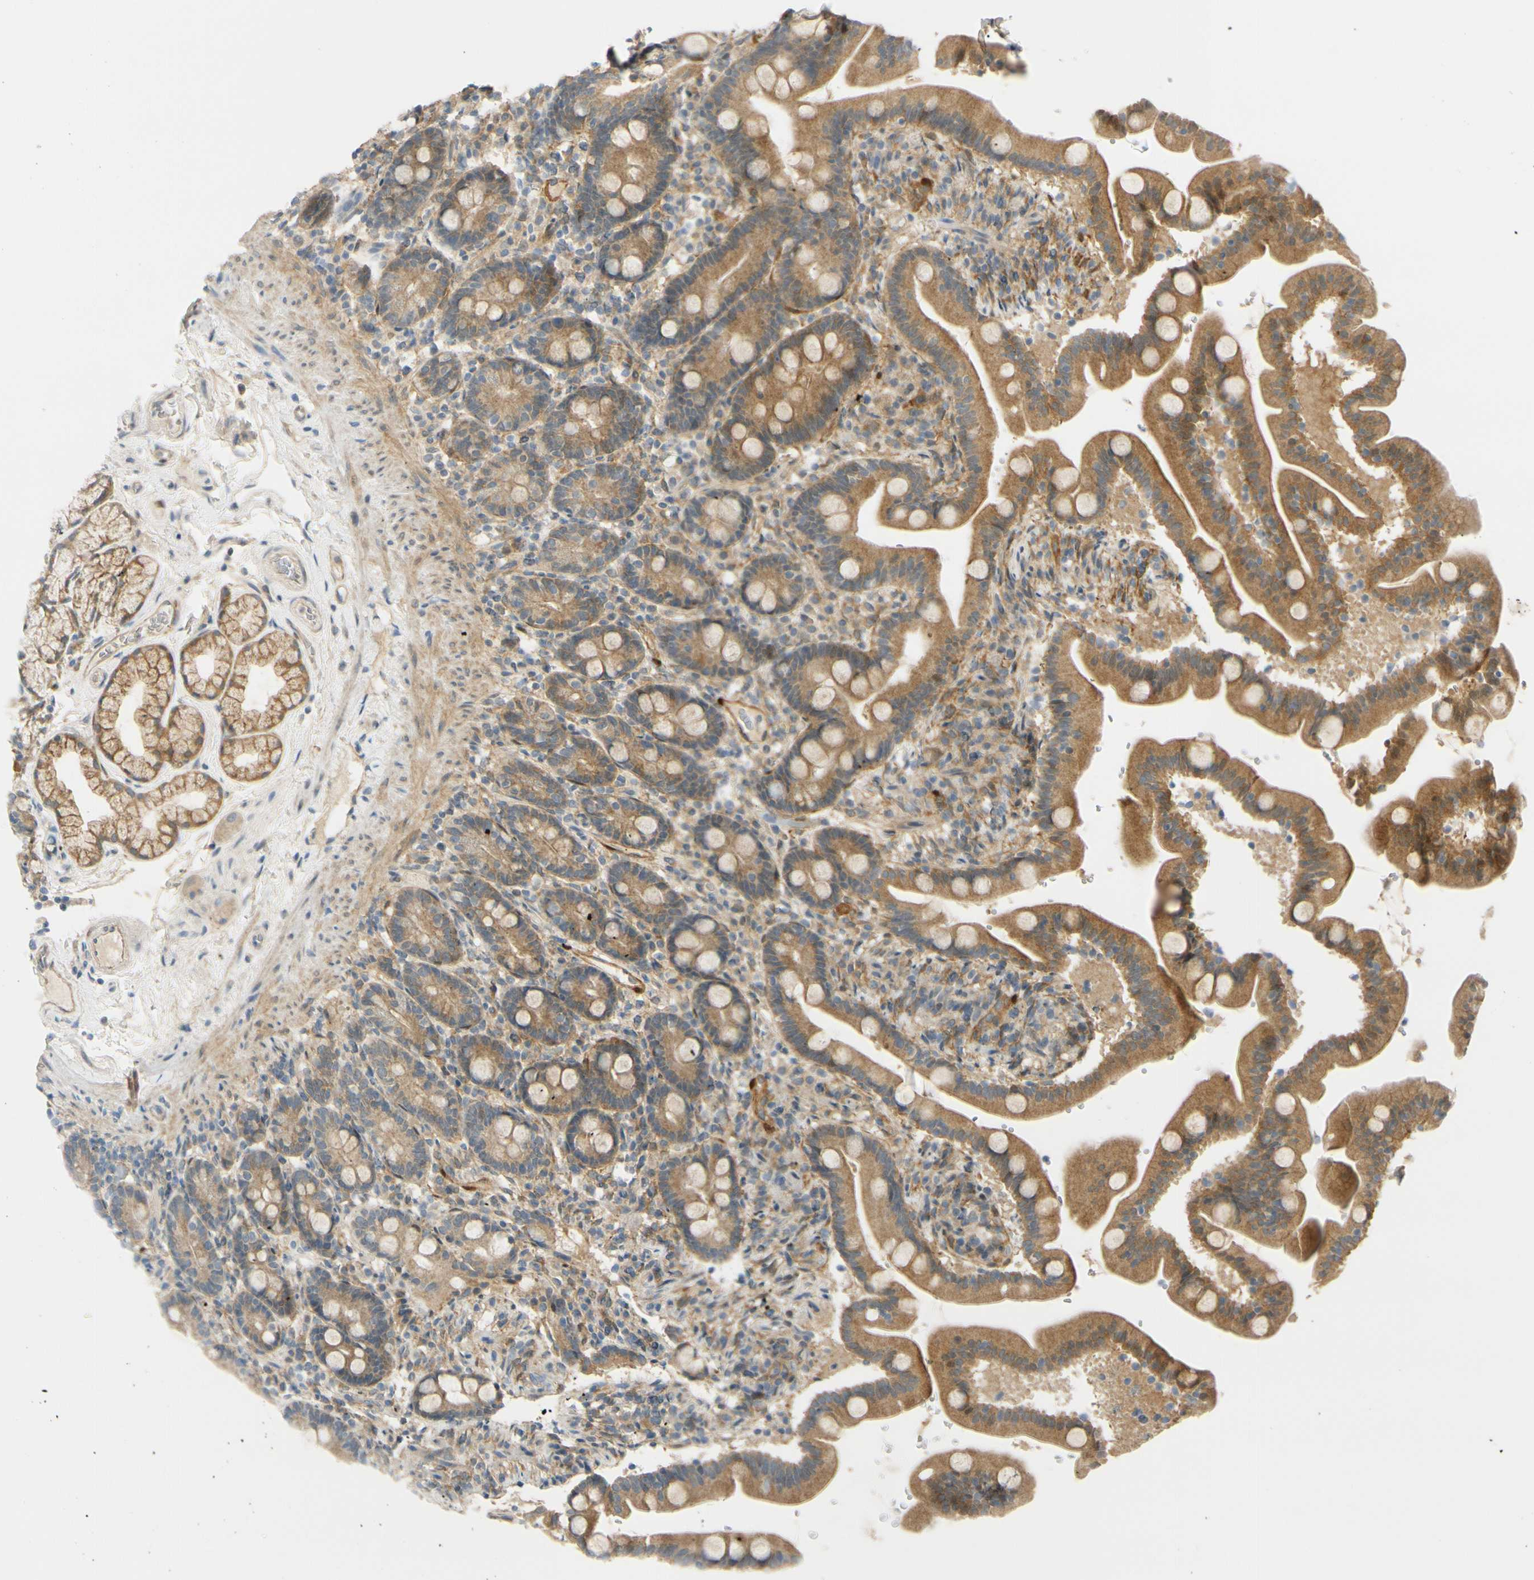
{"staining": {"intensity": "moderate", "quantity": ">75%", "location": "cytoplasmic/membranous"}, "tissue": "duodenum", "cell_type": "Glandular cells", "image_type": "normal", "snomed": [{"axis": "morphology", "description": "Normal tissue, NOS"}, {"axis": "topography", "description": "Duodenum"}], "caption": "DAB immunohistochemical staining of normal duodenum displays moderate cytoplasmic/membranous protein positivity in approximately >75% of glandular cells. (brown staining indicates protein expression, while blue staining denotes nuclei).", "gene": "FHL2", "patient": {"sex": "male", "age": 54}}